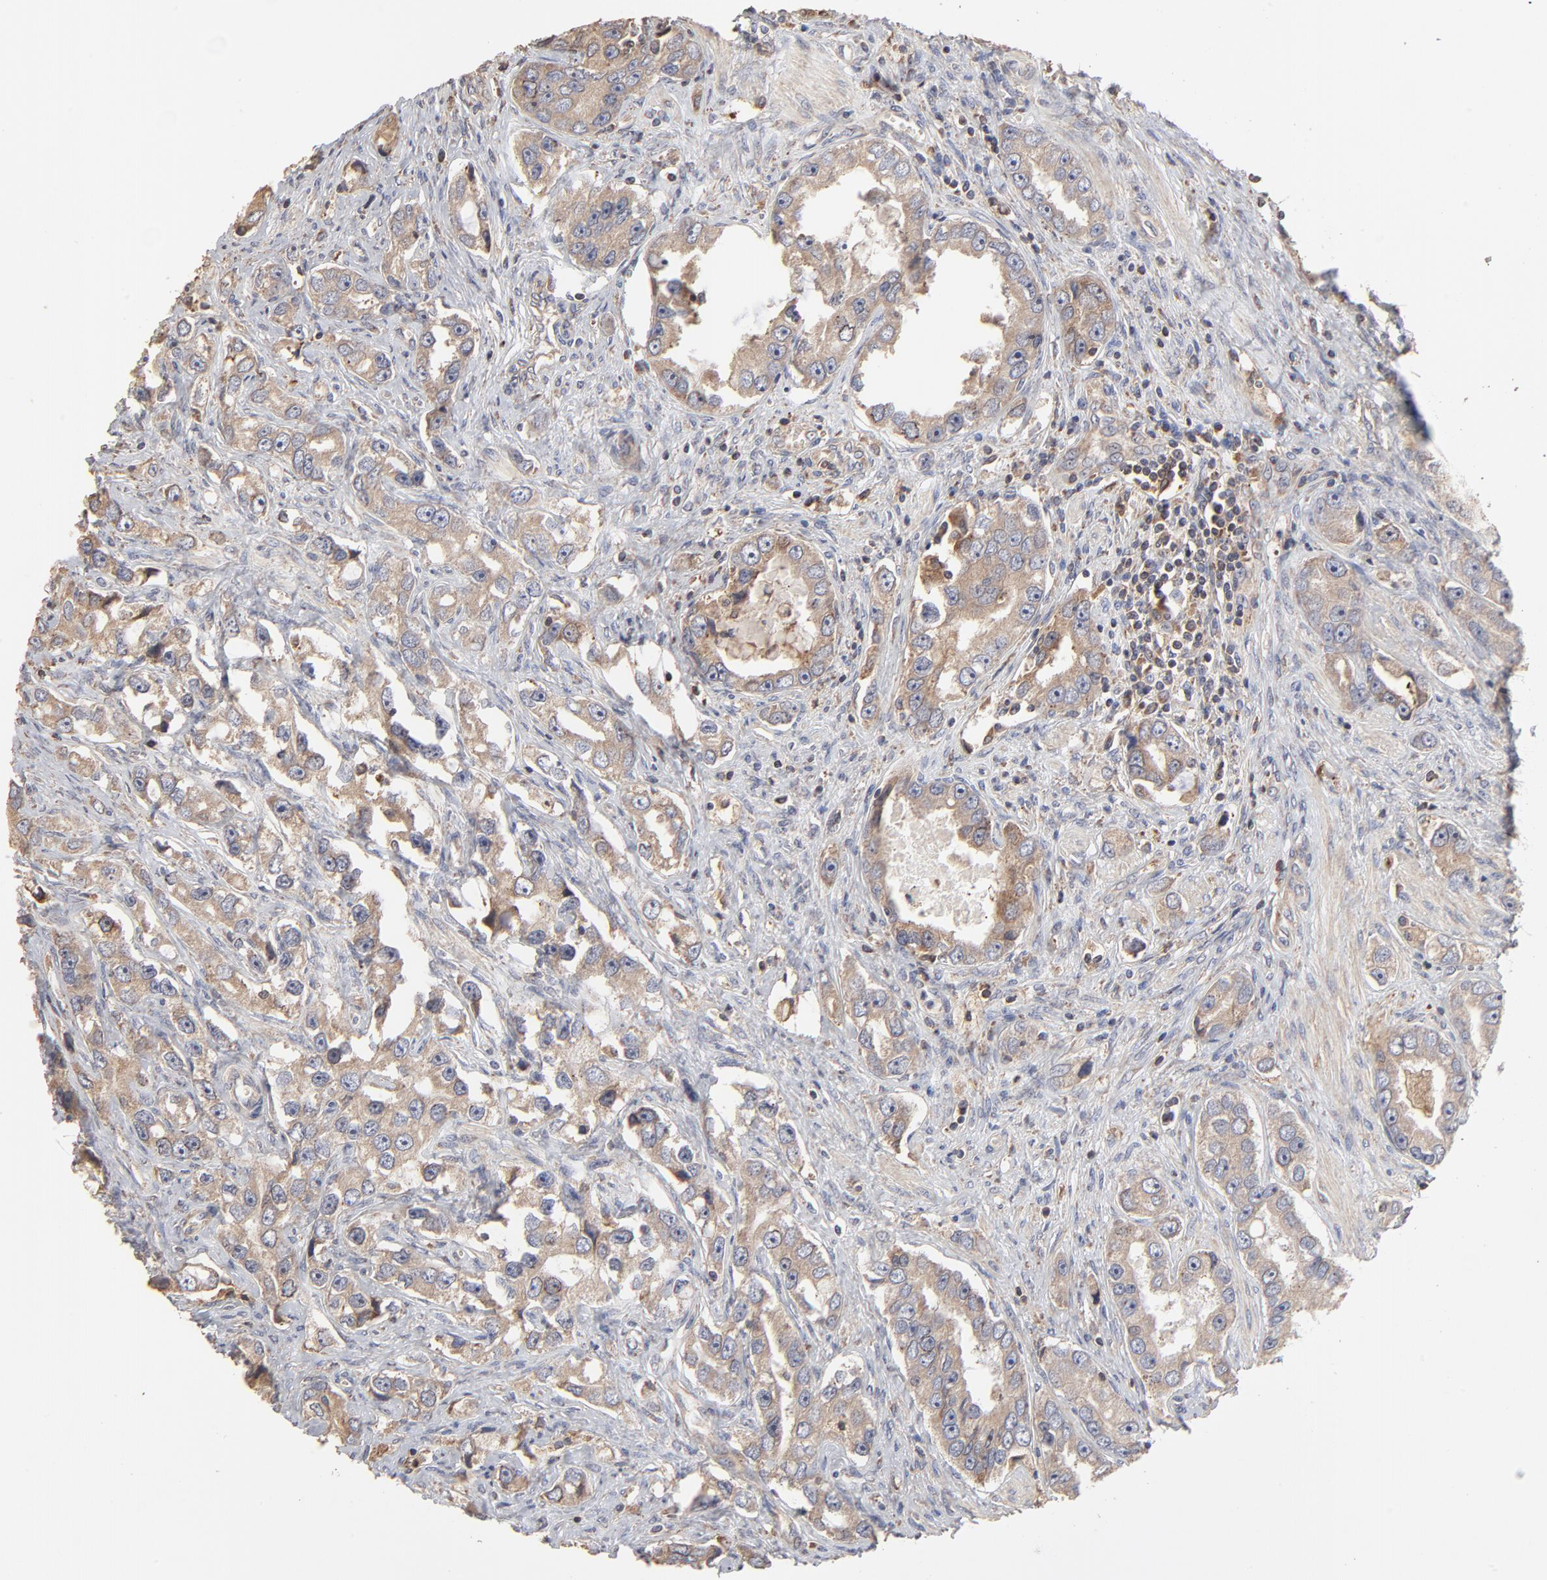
{"staining": {"intensity": "moderate", "quantity": ">75%", "location": "cytoplasmic/membranous"}, "tissue": "prostate cancer", "cell_type": "Tumor cells", "image_type": "cancer", "snomed": [{"axis": "morphology", "description": "Adenocarcinoma, High grade"}, {"axis": "topography", "description": "Prostate"}], "caption": "Immunohistochemical staining of human prostate high-grade adenocarcinoma reveals moderate cytoplasmic/membranous protein expression in about >75% of tumor cells.", "gene": "RNF213", "patient": {"sex": "male", "age": 63}}